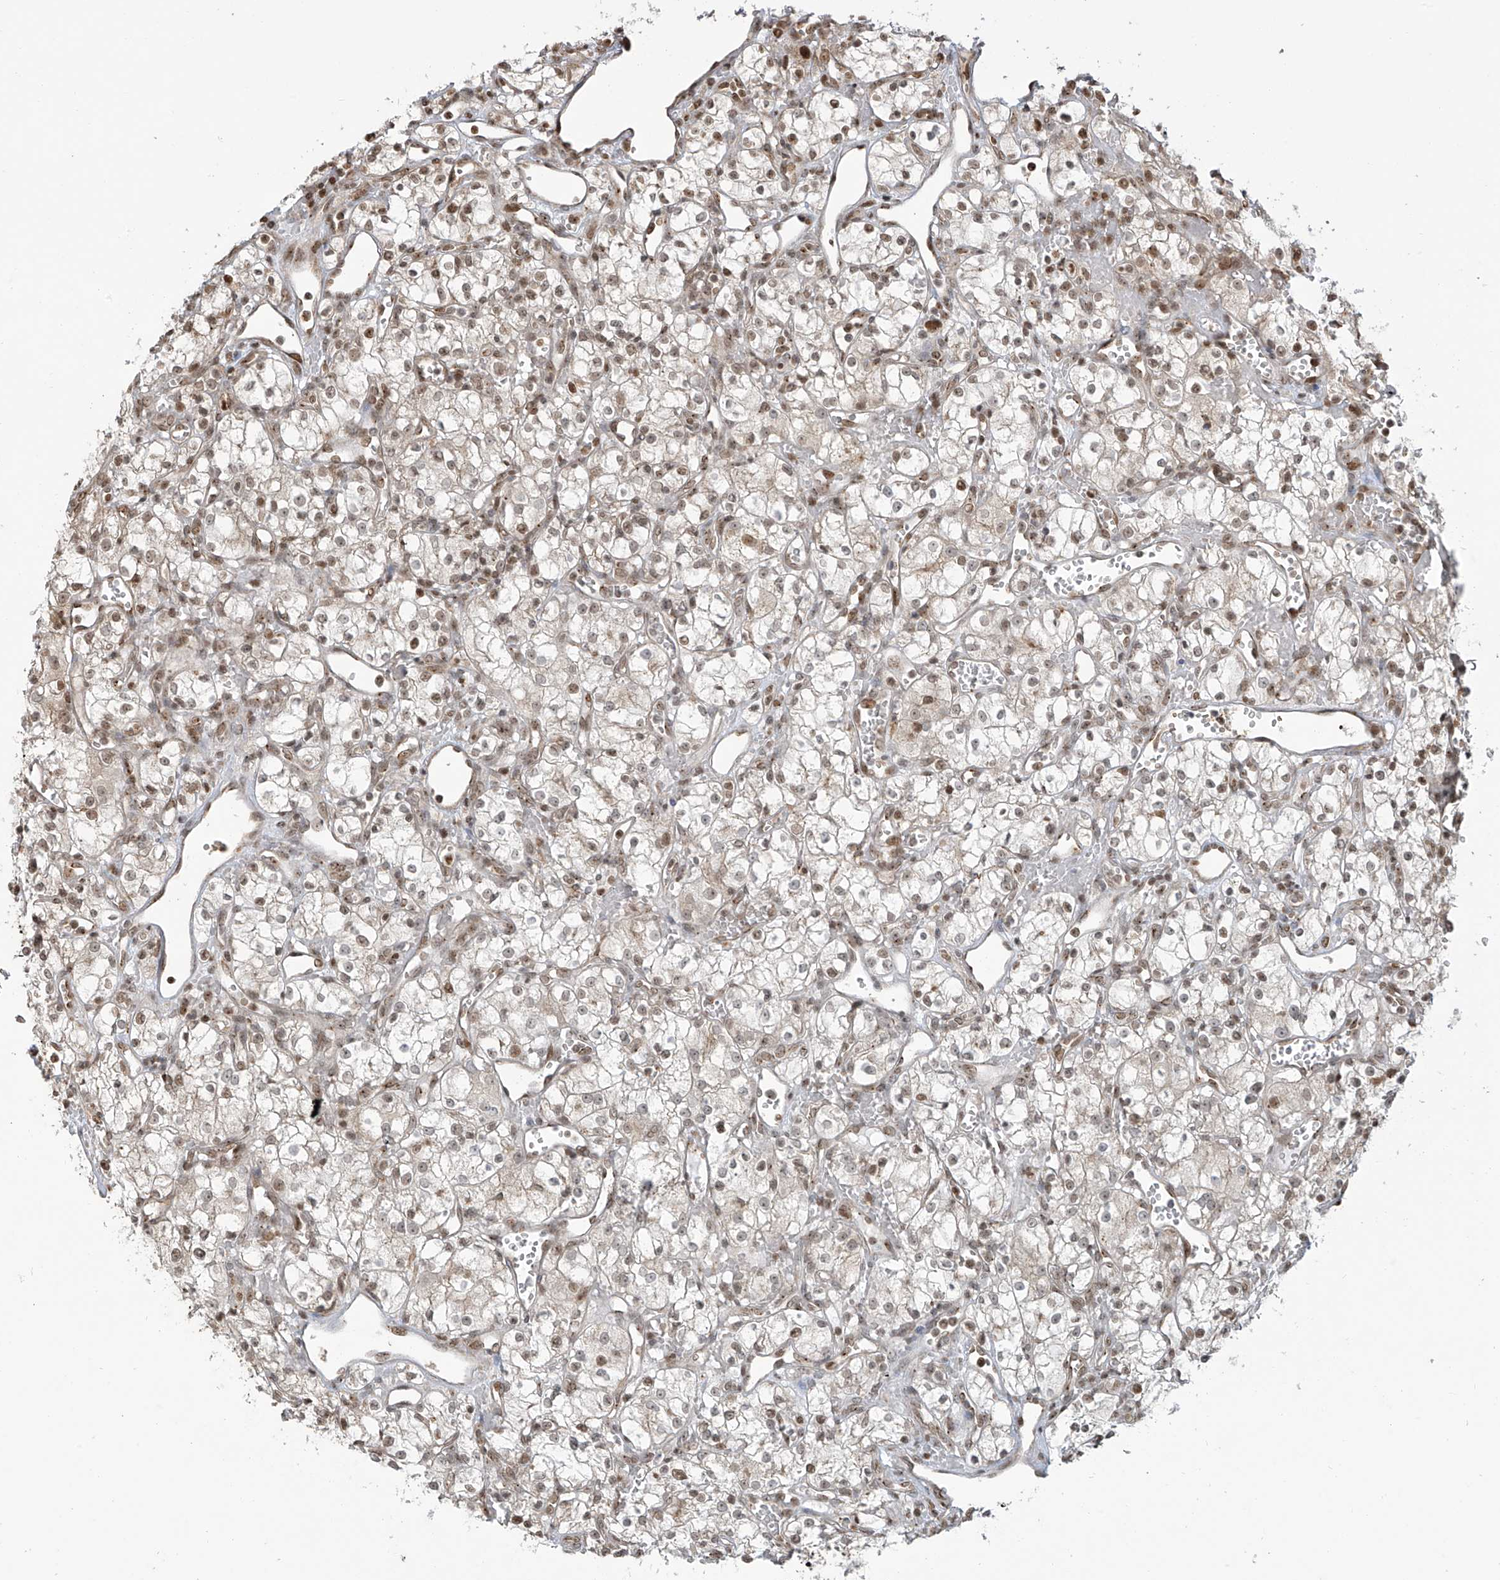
{"staining": {"intensity": "weak", "quantity": "25%-75%", "location": "nuclear"}, "tissue": "renal cancer", "cell_type": "Tumor cells", "image_type": "cancer", "snomed": [{"axis": "morphology", "description": "Adenocarcinoma, NOS"}, {"axis": "topography", "description": "Kidney"}], "caption": "A micrograph showing weak nuclear expression in approximately 25%-75% of tumor cells in renal cancer, as visualized by brown immunohistochemical staining.", "gene": "VMP1", "patient": {"sex": "male", "age": 59}}